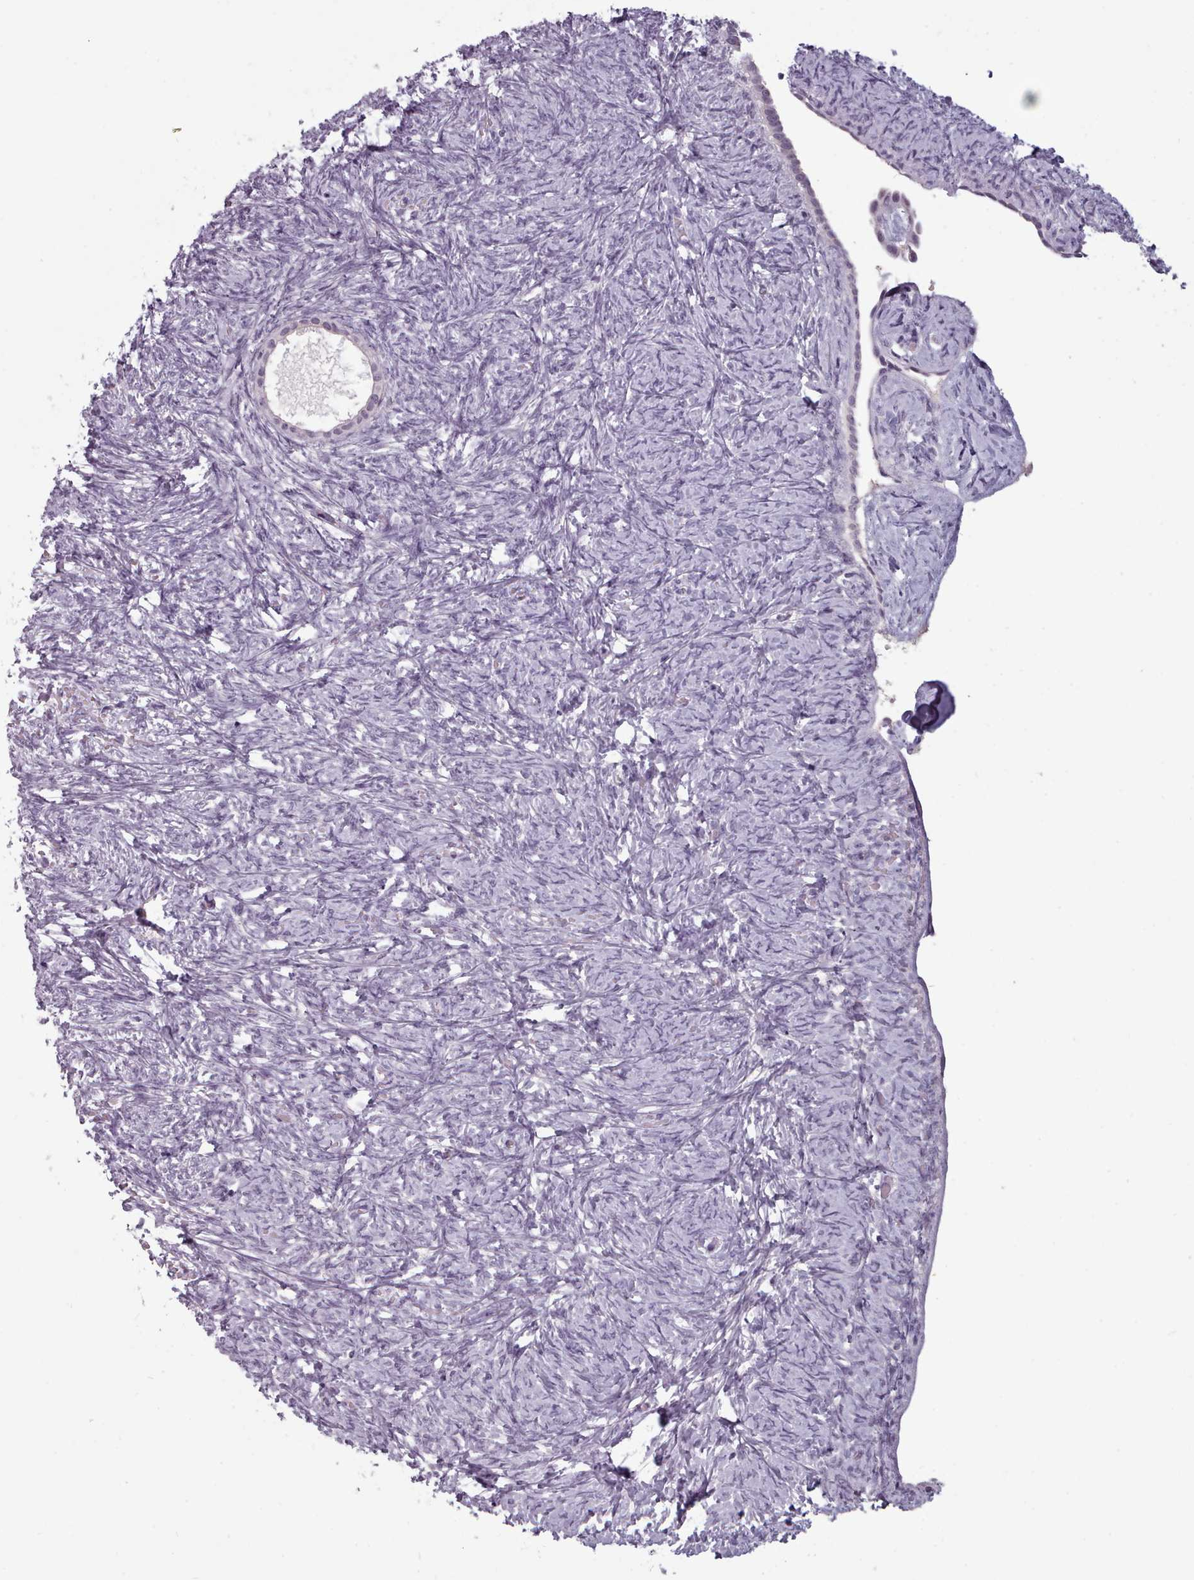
{"staining": {"intensity": "weak", "quantity": "25%-75%", "location": "nuclear"}, "tissue": "ovary", "cell_type": "Follicle cells", "image_type": "normal", "snomed": [{"axis": "morphology", "description": "Normal tissue, NOS"}, {"axis": "topography", "description": "Ovary"}], "caption": "A histopathology image of human ovary stained for a protein reveals weak nuclear brown staining in follicle cells.", "gene": "PBX4", "patient": {"sex": "female", "age": 41}}